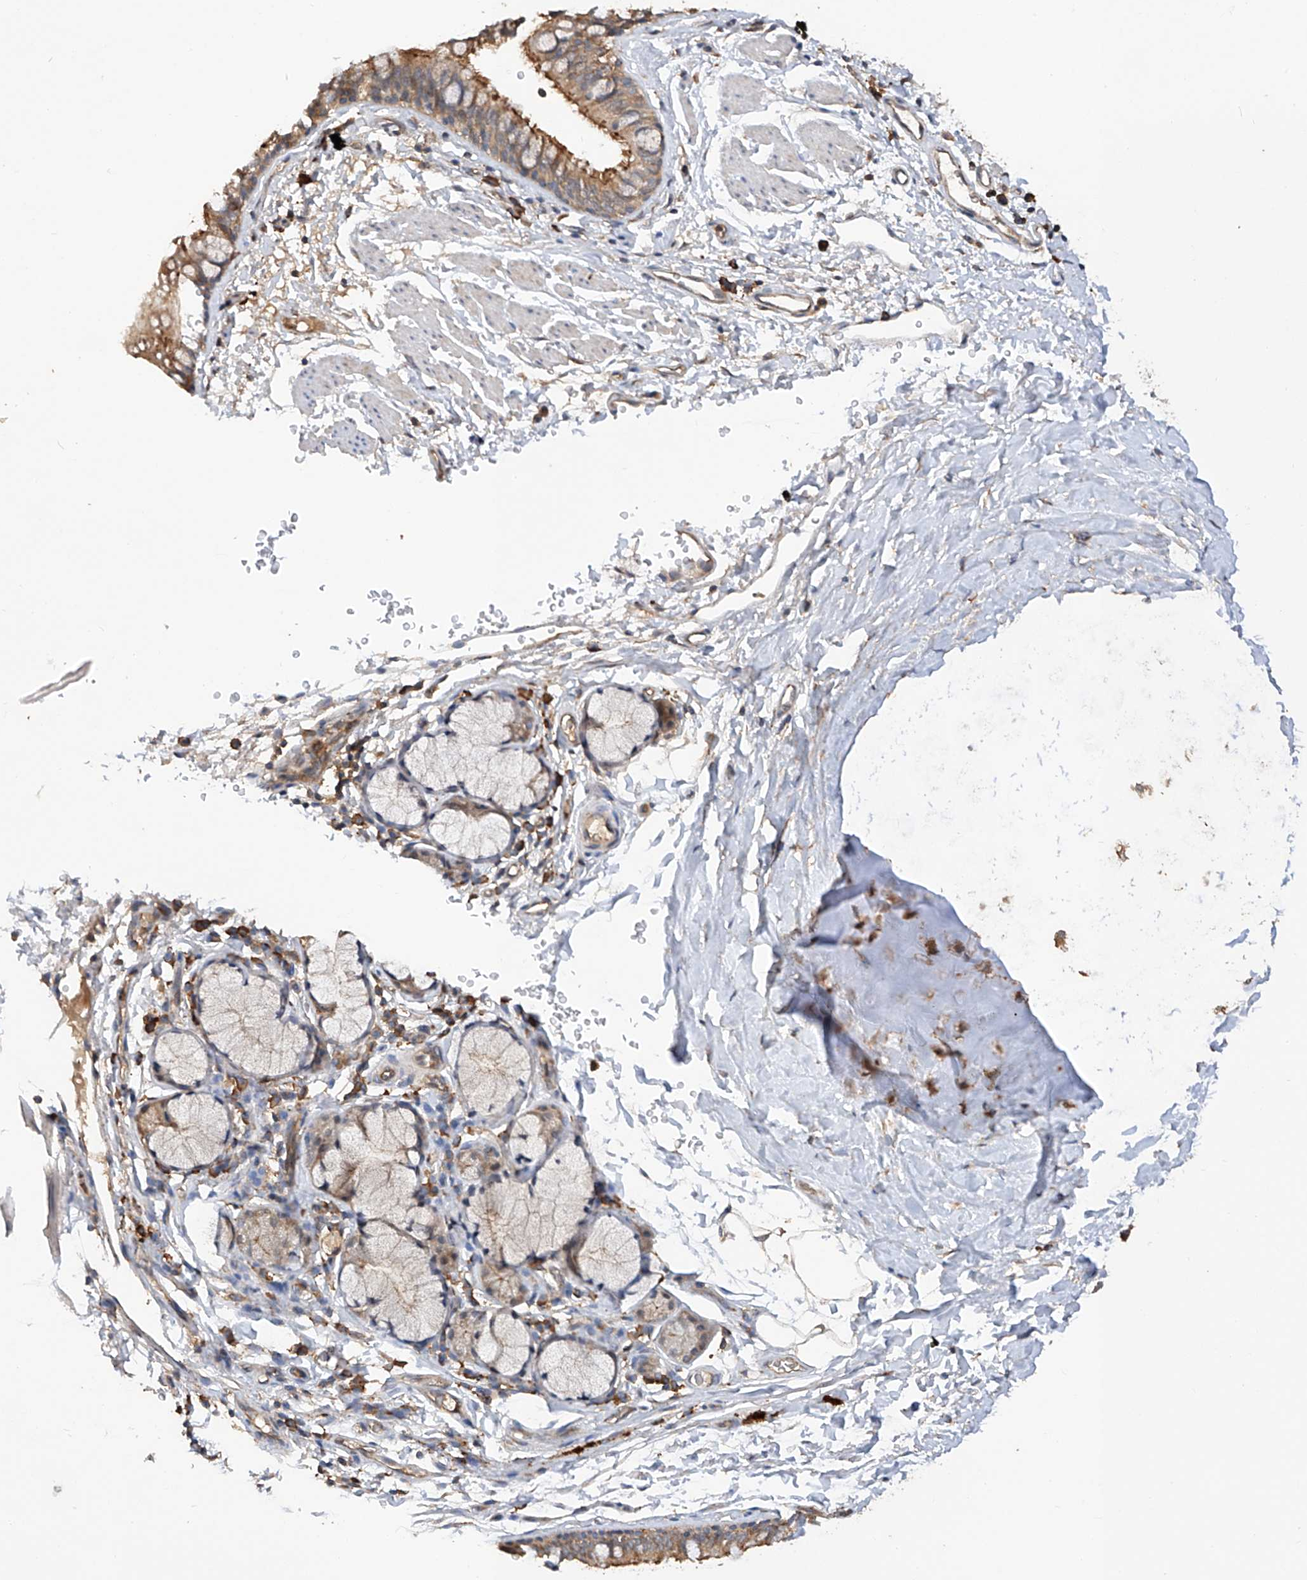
{"staining": {"intensity": "moderate", "quantity": ">75%", "location": "cytoplasmic/membranous"}, "tissue": "bronchus", "cell_type": "Respiratory epithelial cells", "image_type": "normal", "snomed": [{"axis": "morphology", "description": "Normal tissue, NOS"}, {"axis": "topography", "description": "Cartilage tissue"}, {"axis": "topography", "description": "Bronchus"}], "caption": "This photomicrograph displays IHC staining of unremarkable human bronchus, with medium moderate cytoplasmic/membranous positivity in approximately >75% of respiratory epithelial cells.", "gene": "RILPL2", "patient": {"sex": "female", "age": 36}}